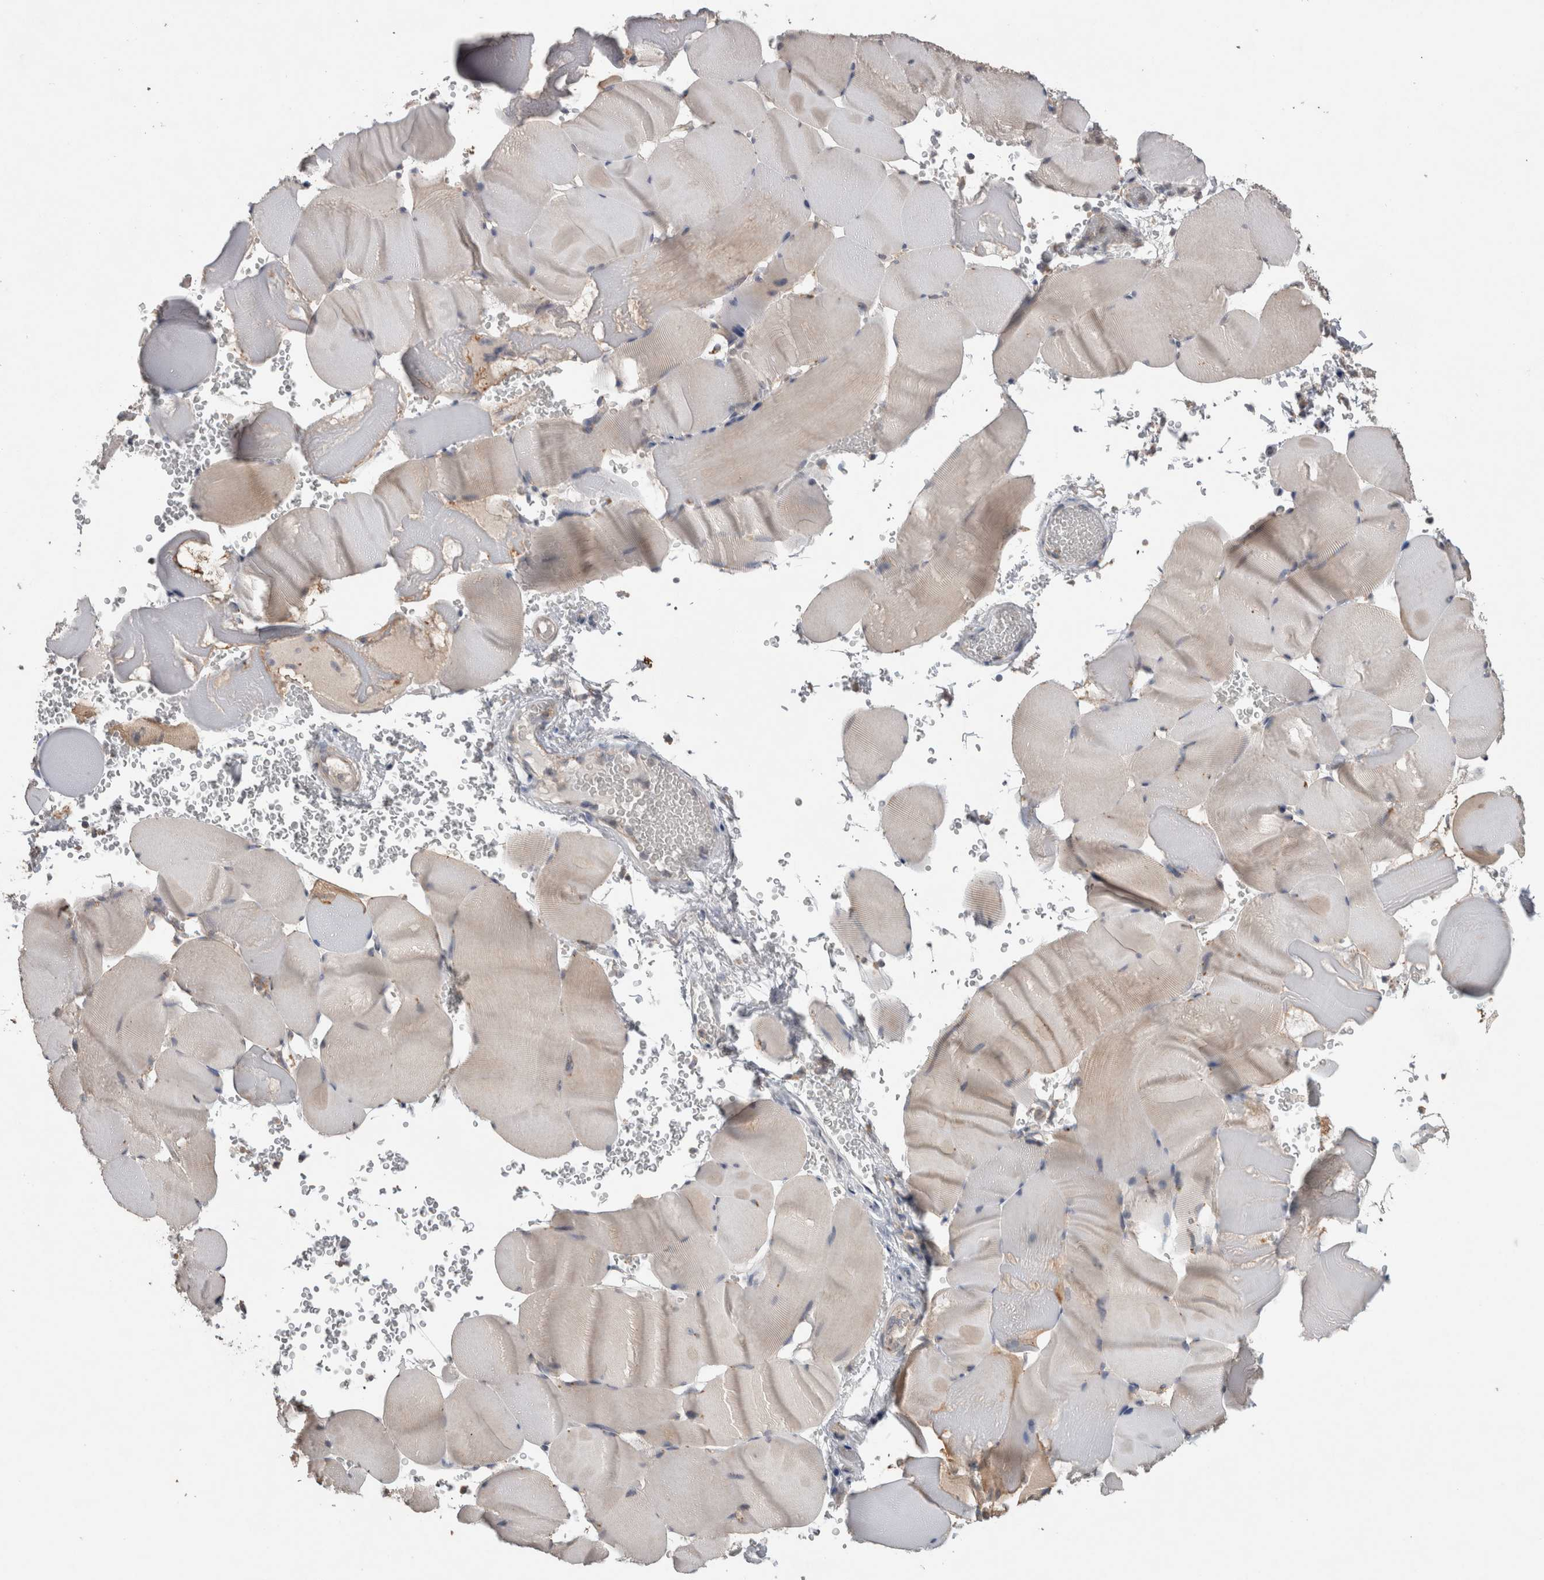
{"staining": {"intensity": "weak", "quantity": "<25%", "location": "cytoplasmic/membranous"}, "tissue": "skeletal muscle", "cell_type": "Myocytes", "image_type": "normal", "snomed": [{"axis": "morphology", "description": "Normal tissue, NOS"}, {"axis": "topography", "description": "Skeletal muscle"}], "caption": "A high-resolution histopathology image shows immunohistochemistry staining of benign skeletal muscle, which displays no significant staining in myocytes. (Brightfield microscopy of DAB (3,3'-diaminobenzidine) immunohistochemistry at high magnification).", "gene": "TRIM5", "patient": {"sex": "male", "age": 62}}